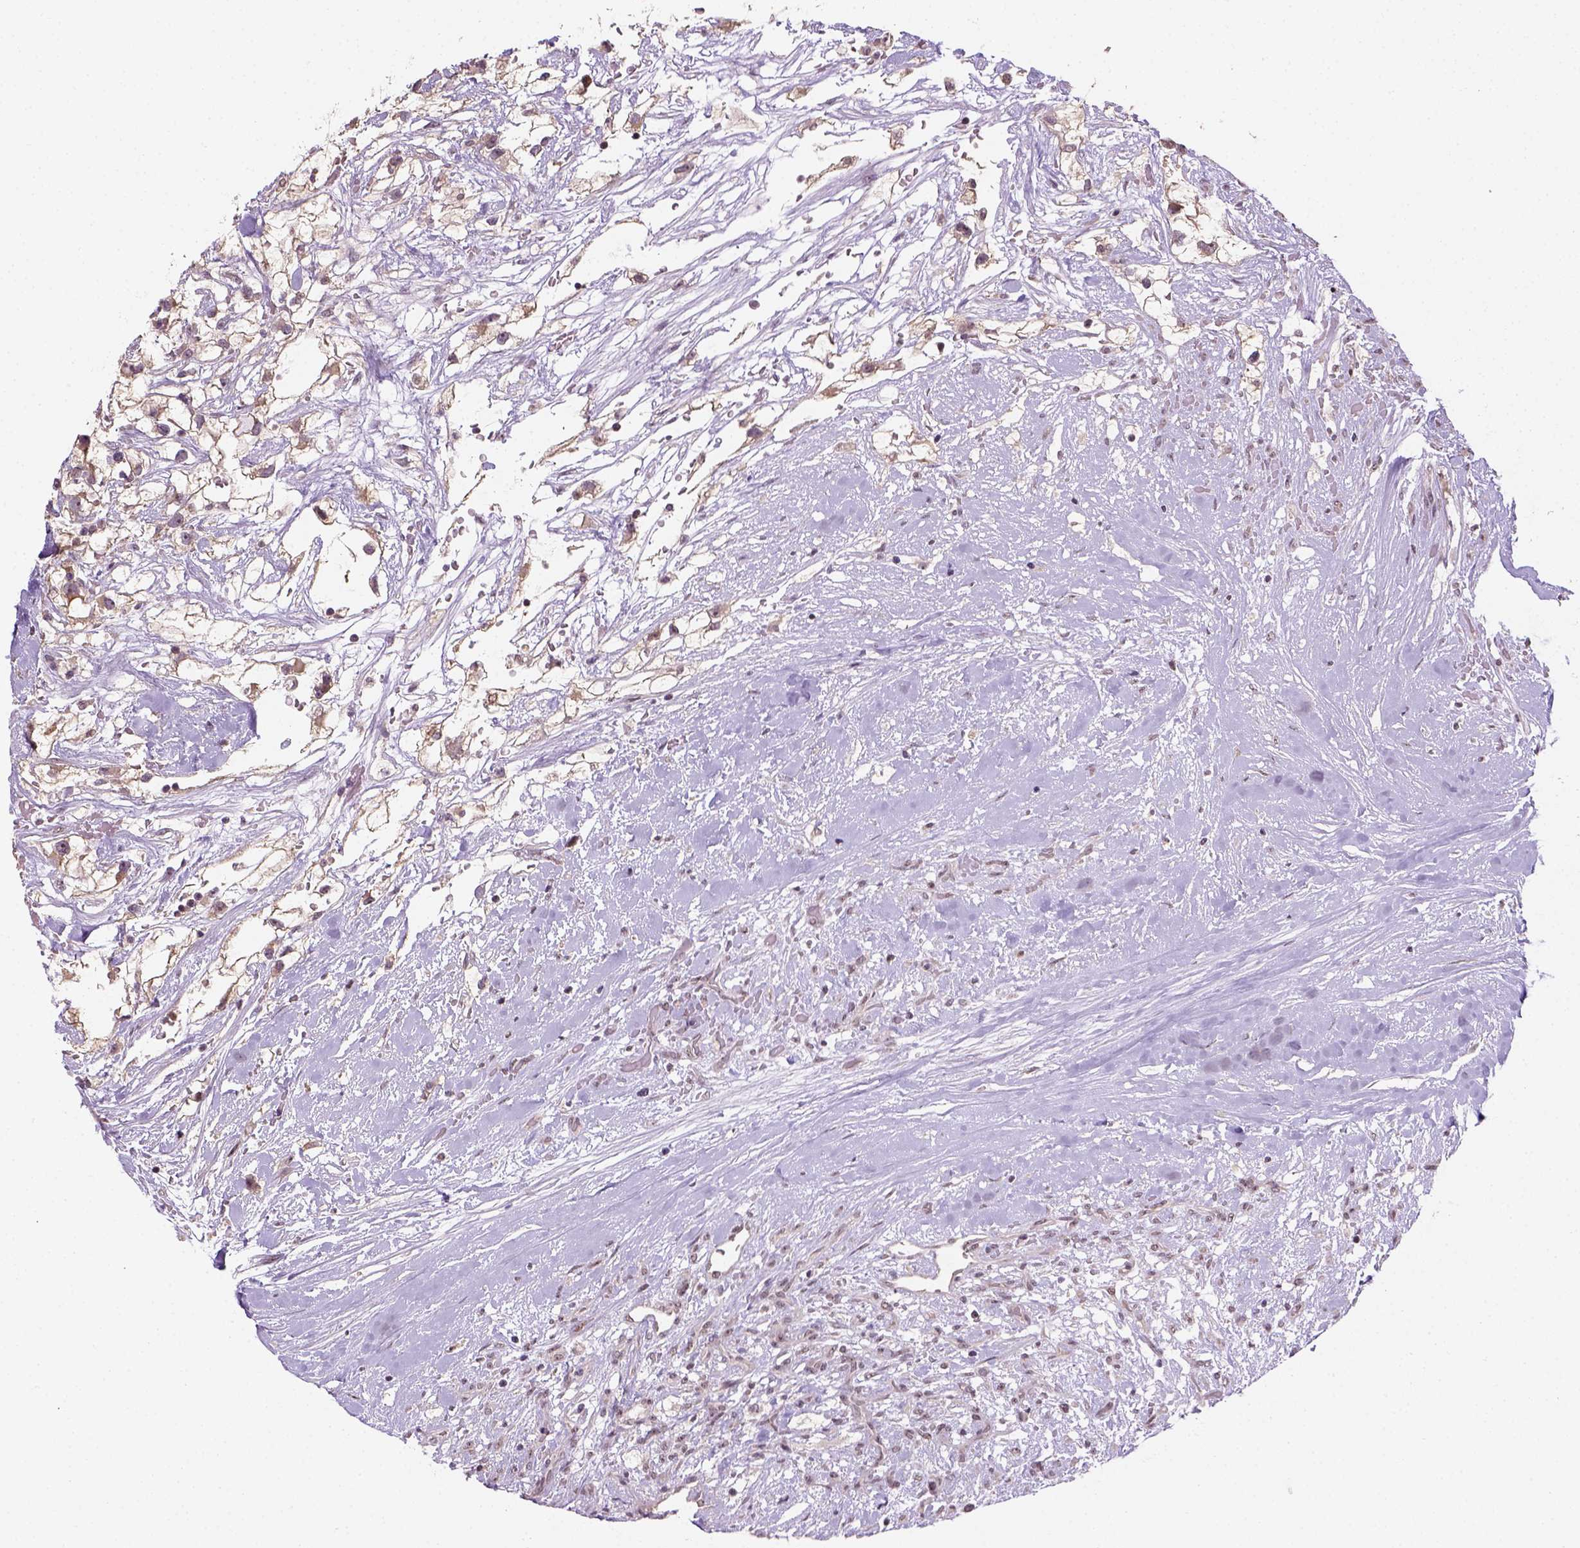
{"staining": {"intensity": "moderate", "quantity": "<25%", "location": "nuclear"}, "tissue": "renal cancer", "cell_type": "Tumor cells", "image_type": "cancer", "snomed": [{"axis": "morphology", "description": "Adenocarcinoma, NOS"}, {"axis": "topography", "description": "Kidney"}], "caption": "An IHC histopathology image of tumor tissue is shown. Protein staining in brown shows moderate nuclear positivity in renal cancer within tumor cells.", "gene": "DDX50", "patient": {"sex": "male", "age": 59}}